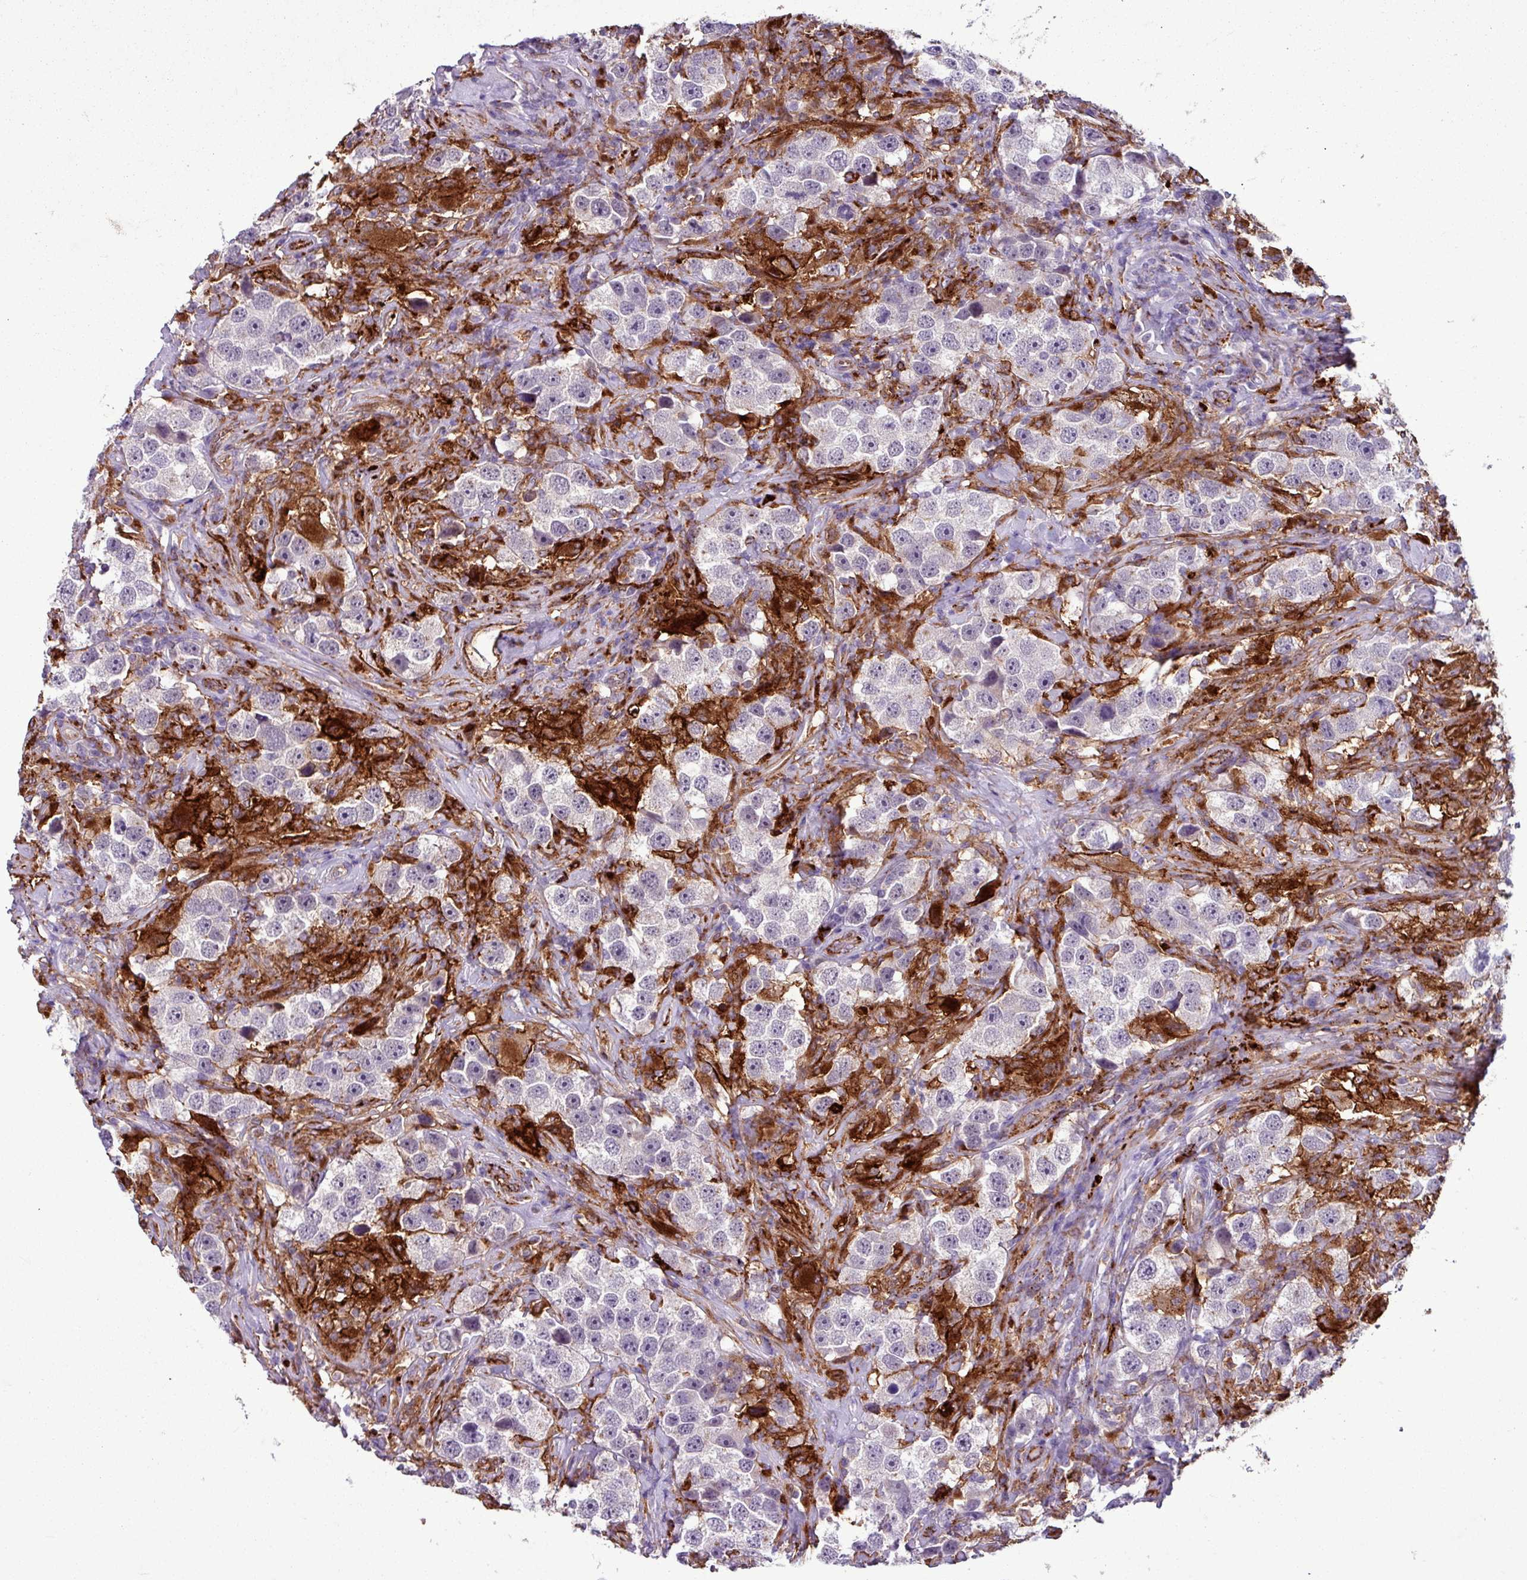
{"staining": {"intensity": "negative", "quantity": "none", "location": "none"}, "tissue": "testis cancer", "cell_type": "Tumor cells", "image_type": "cancer", "snomed": [{"axis": "morphology", "description": "Seminoma, NOS"}, {"axis": "topography", "description": "Testis"}], "caption": "This is a photomicrograph of immunohistochemistry staining of testis cancer (seminoma), which shows no positivity in tumor cells.", "gene": "C9orf24", "patient": {"sex": "male", "age": 49}}